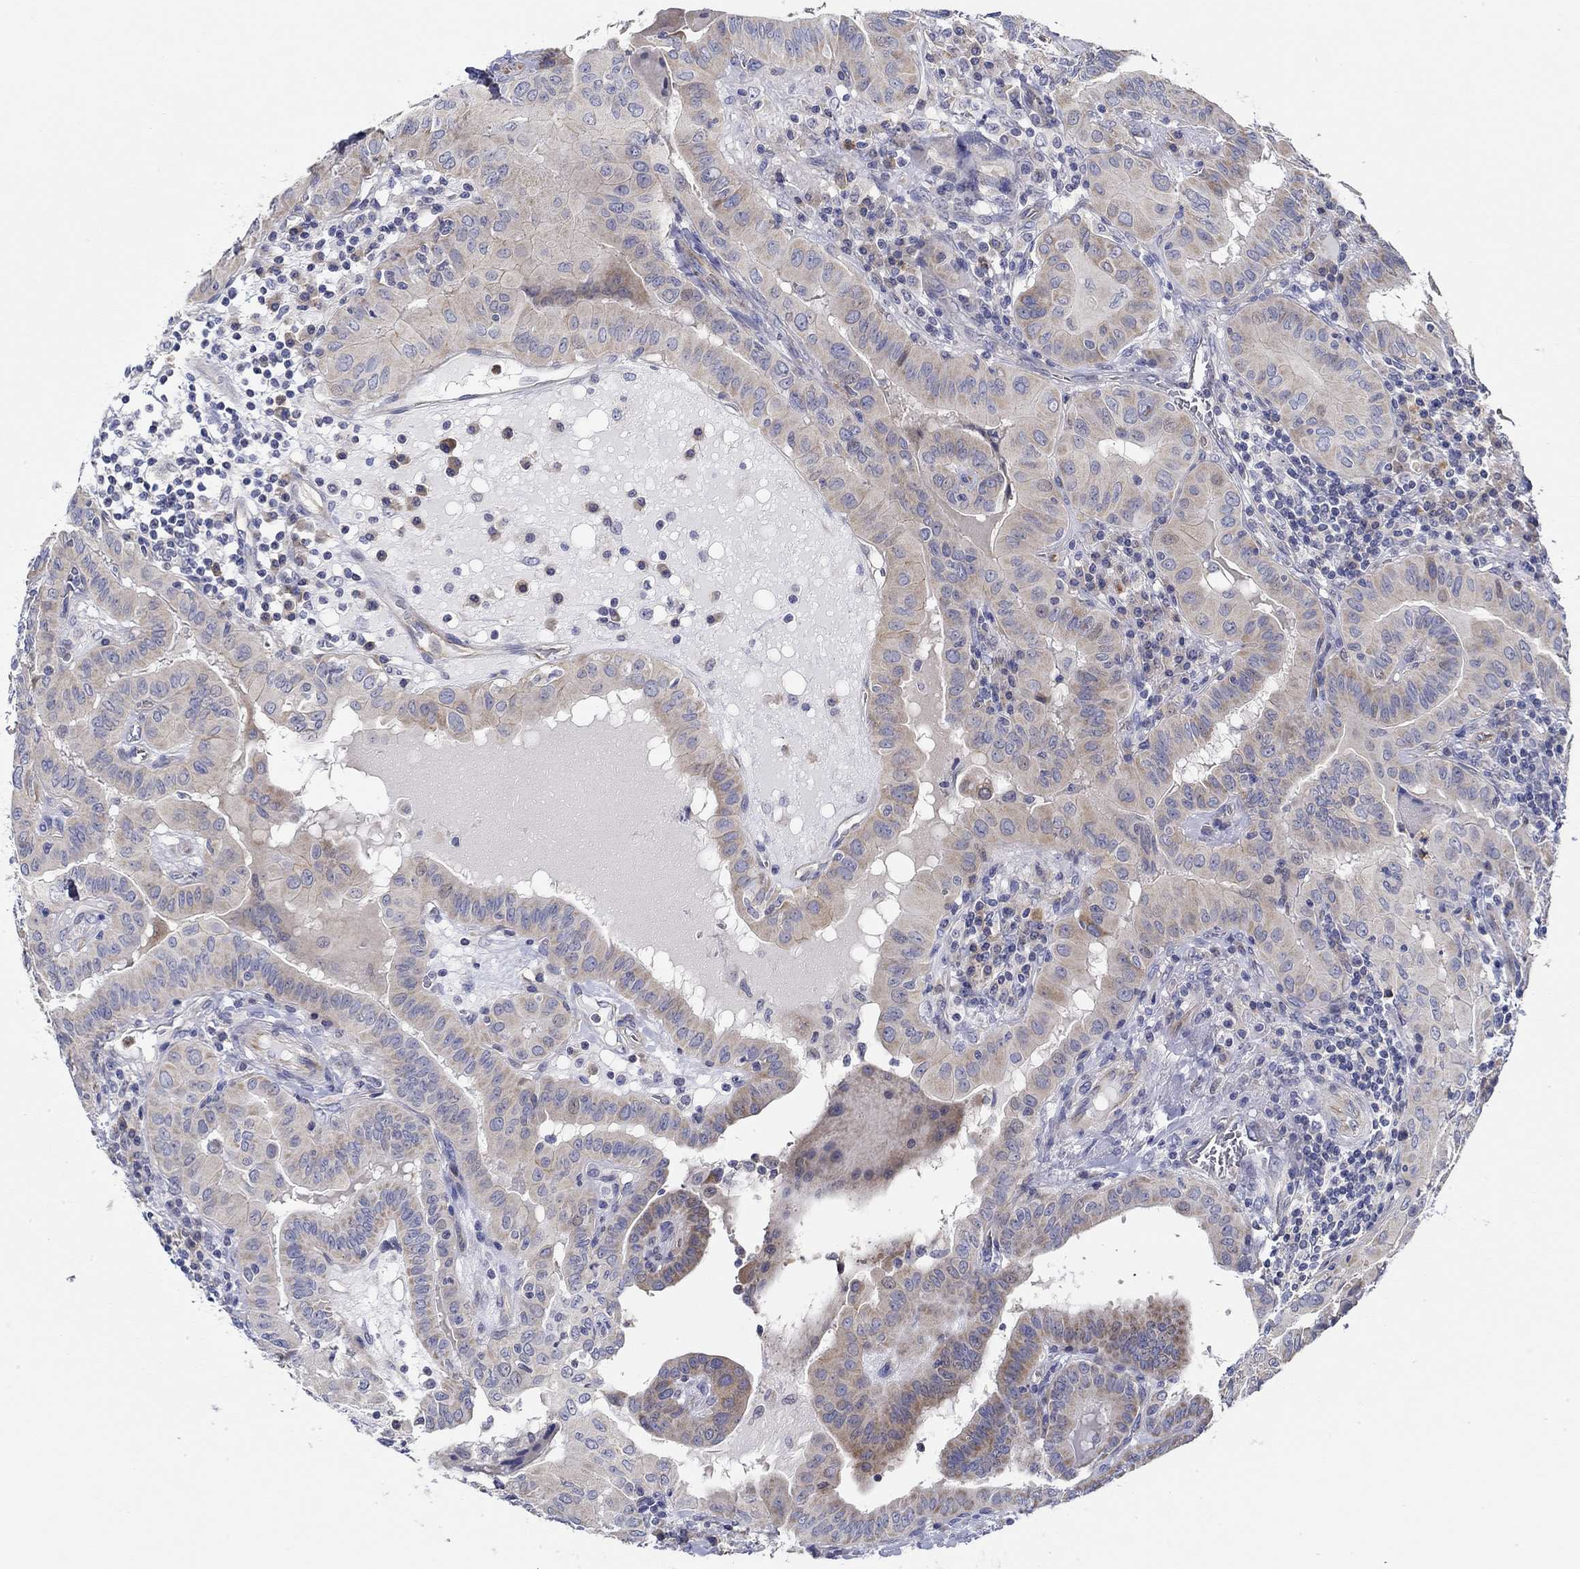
{"staining": {"intensity": "moderate", "quantity": "<25%", "location": "cytoplasmic/membranous"}, "tissue": "thyroid cancer", "cell_type": "Tumor cells", "image_type": "cancer", "snomed": [{"axis": "morphology", "description": "Papillary adenocarcinoma, NOS"}, {"axis": "topography", "description": "Thyroid gland"}], "caption": "Tumor cells exhibit moderate cytoplasmic/membranous expression in about <25% of cells in thyroid cancer.", "gene": "CFAP61", "patient": {"sex": "female", "age": 37}}